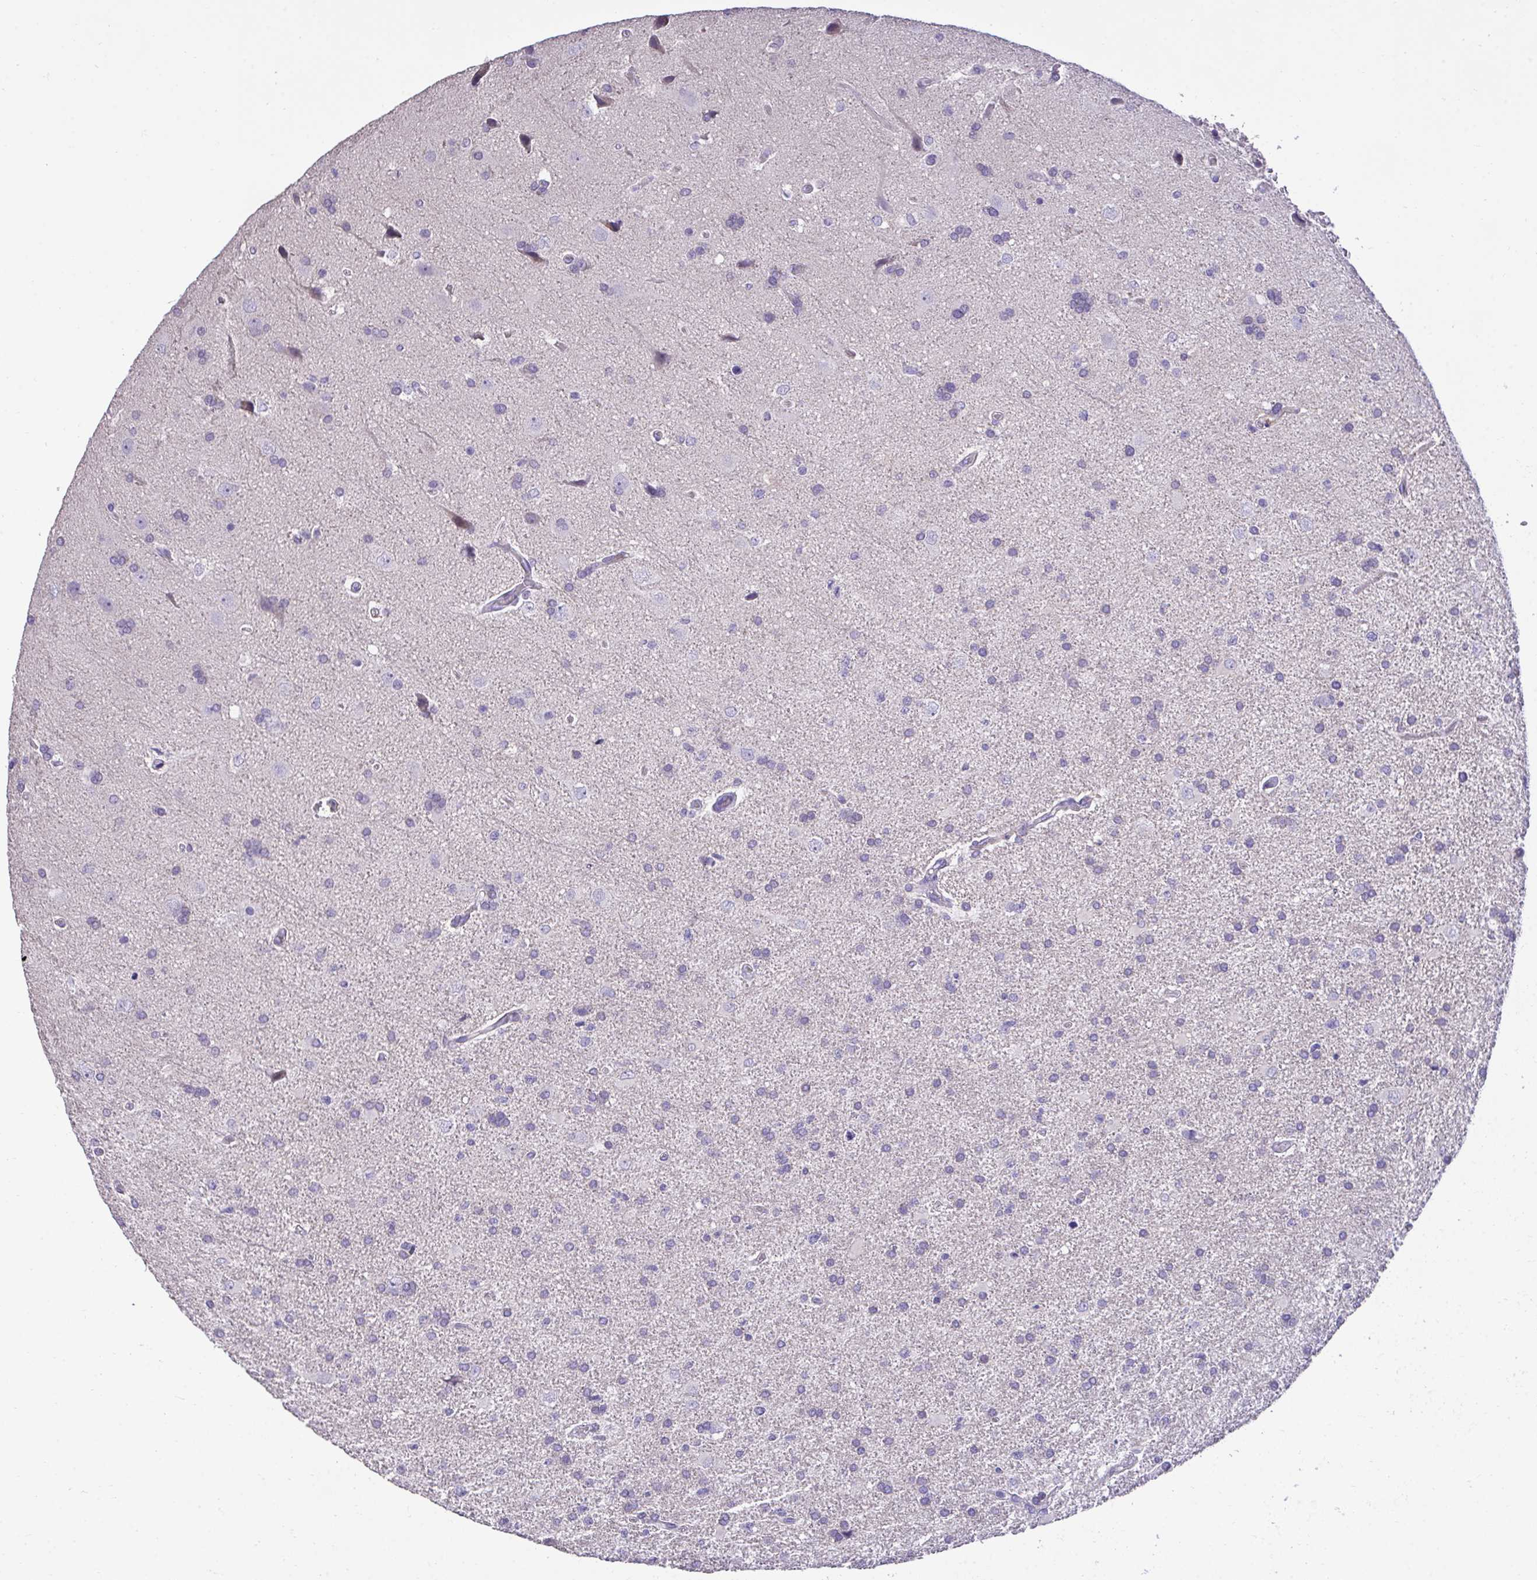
{"staining": {"intensity": "negative", "quantity": "none", "location": "none"}, "tissue": "glioma", "cell_type": "Tumor cells", "image_type": "cancer", "snomed": [{"axis": "morphology", "description": "Glioma, malignant, High grade"}, {"axis": "topography", "description": "Brain"}], "caption": "Photomicrograph shows no protein positivity in tumor cells of high-grade glioma (malignant) tissue. (DAB immunohistochemistry visualized using brightfield microscopy, high magnification).", "gene": "TMCO5A", "patient": {"sex": "male", "age": 68}}